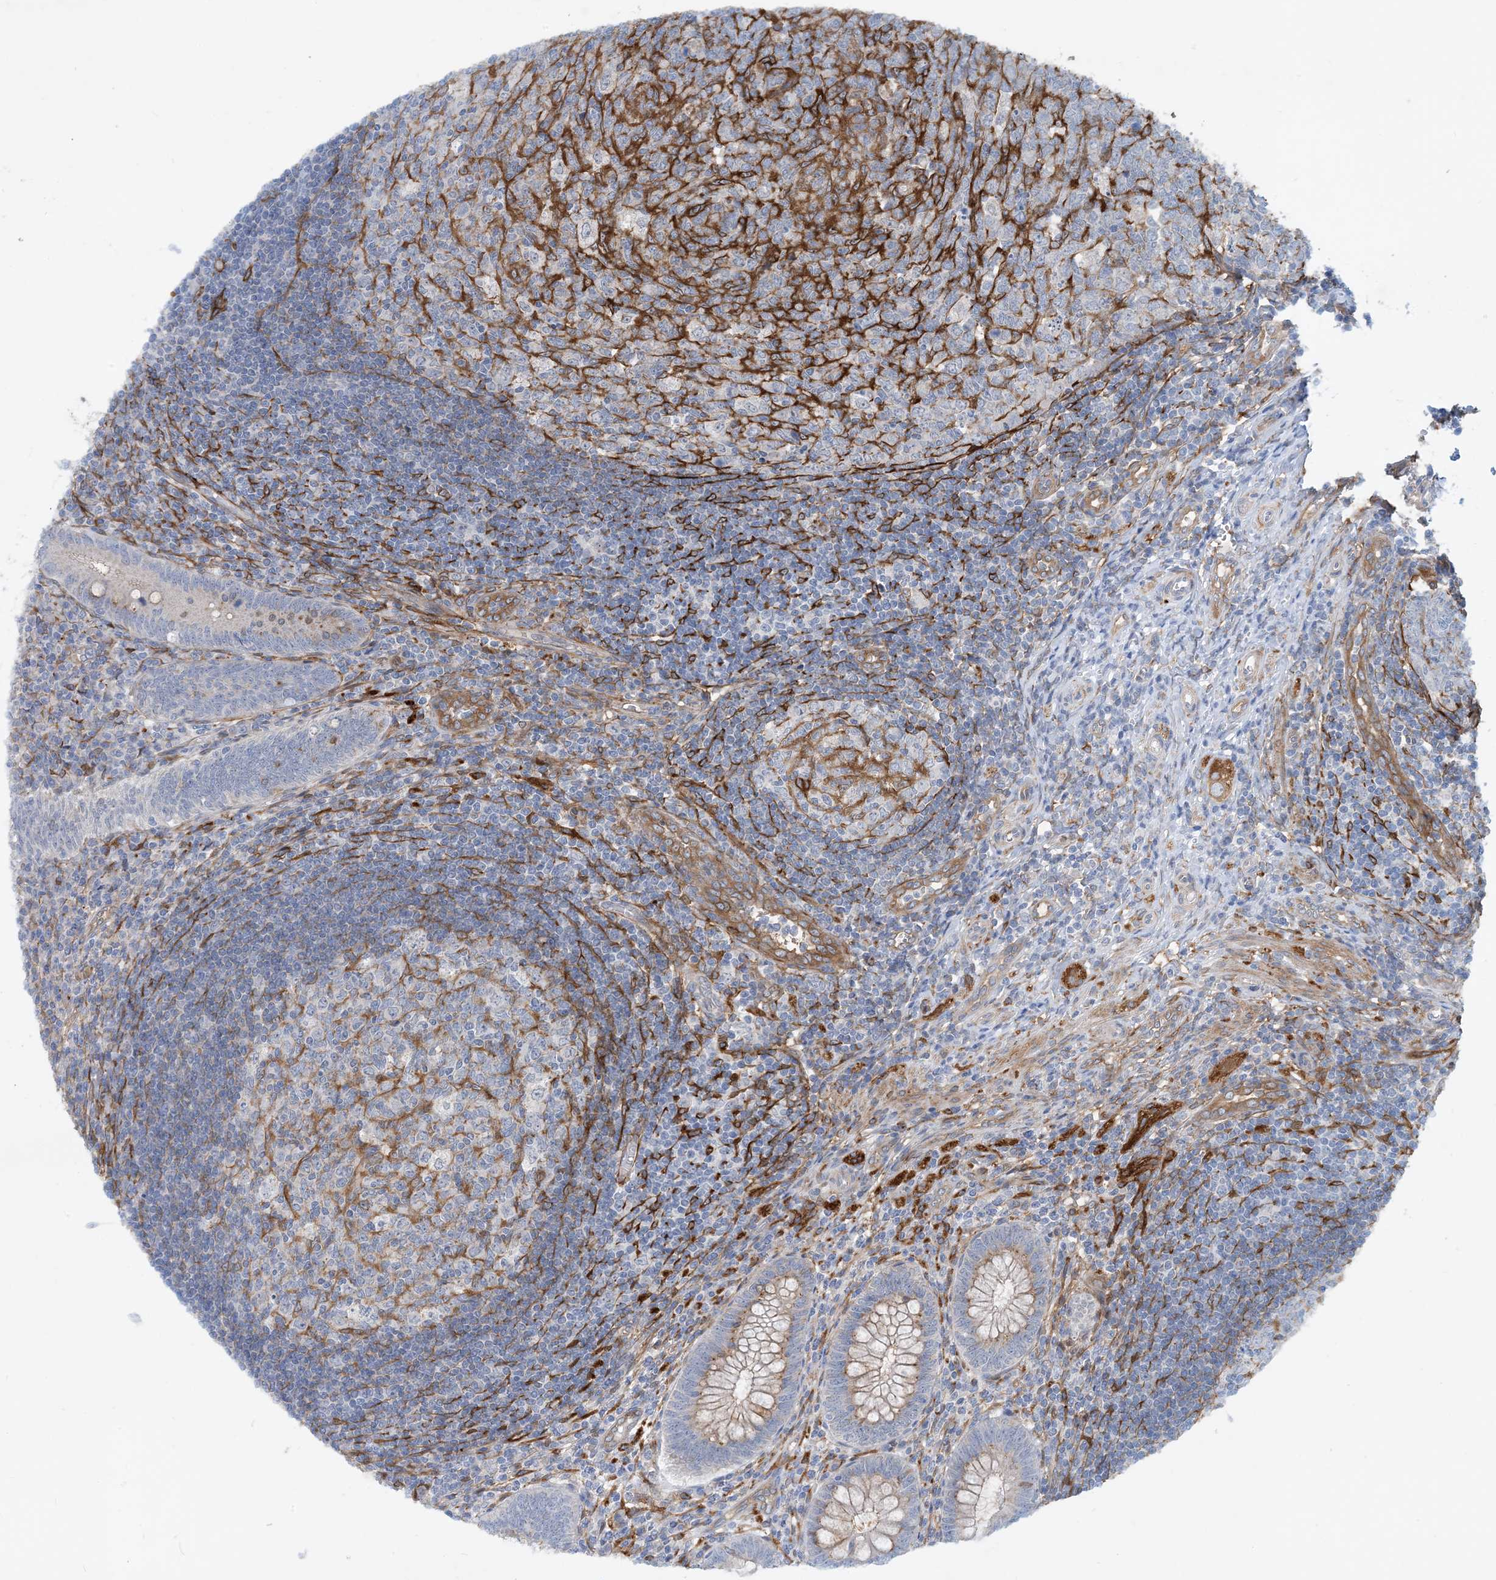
{"staining": {"intensity": "moderate", "quantity": ">75%", "location": "cytoplasmic/membranous"}, "tissue": "appendix", "cell_type": "Glandular cells", "image_type": "normal", "snomed": [{"axis": "morphology", "description": "Normal tissue, NOS"}, {"axis": "topography", "description": "Appendix"}], "caption": "Immunohistochemistry of normal human appendix displays medium levels of moderate cytoplasmic/membranous staining in approximately >75% of glandular cells.", "gene": "EIF2A", "patient": {"sex": "male", "age": 14}}